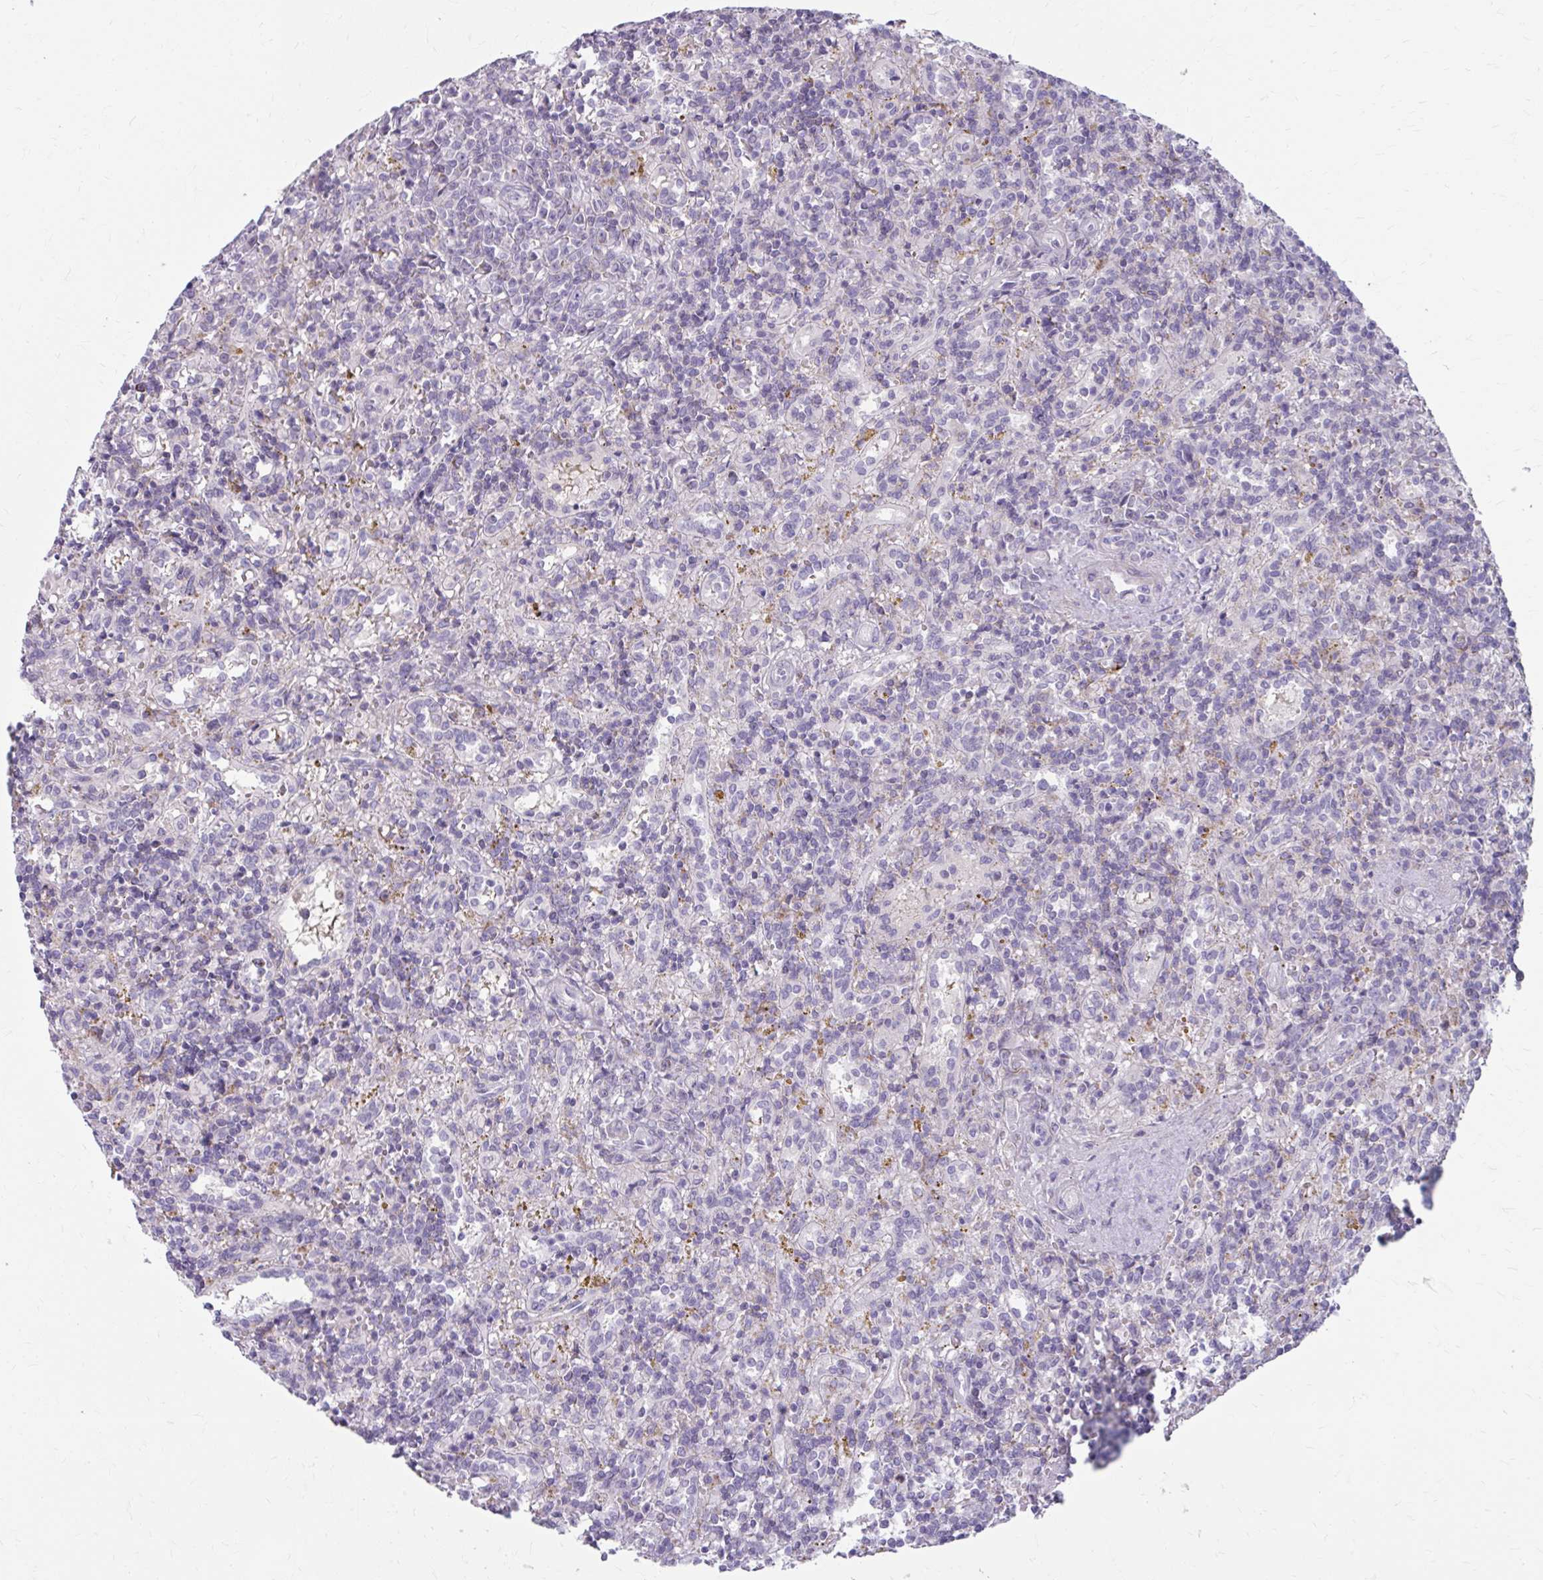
{"staining": {"intensity": "negative", "quantity": "none", "location": "none"}, "tissue": "lymphoma", "cell_type": "Tumor cells", "image_type": "cancer", "snomed": [{"axis": "morphology", "description": "Malignant lymphoma, non-Hodgkin's type, Low grade"}, {"axis": "topography", "description": "Spleen"}], "caption": "An image of human low-grade malignant lymphoma, non-Hodgkin's type is negative for staining in tumor cells.", "gene": "MSMO1", "patient": {"sex": "male", "age": 67}}